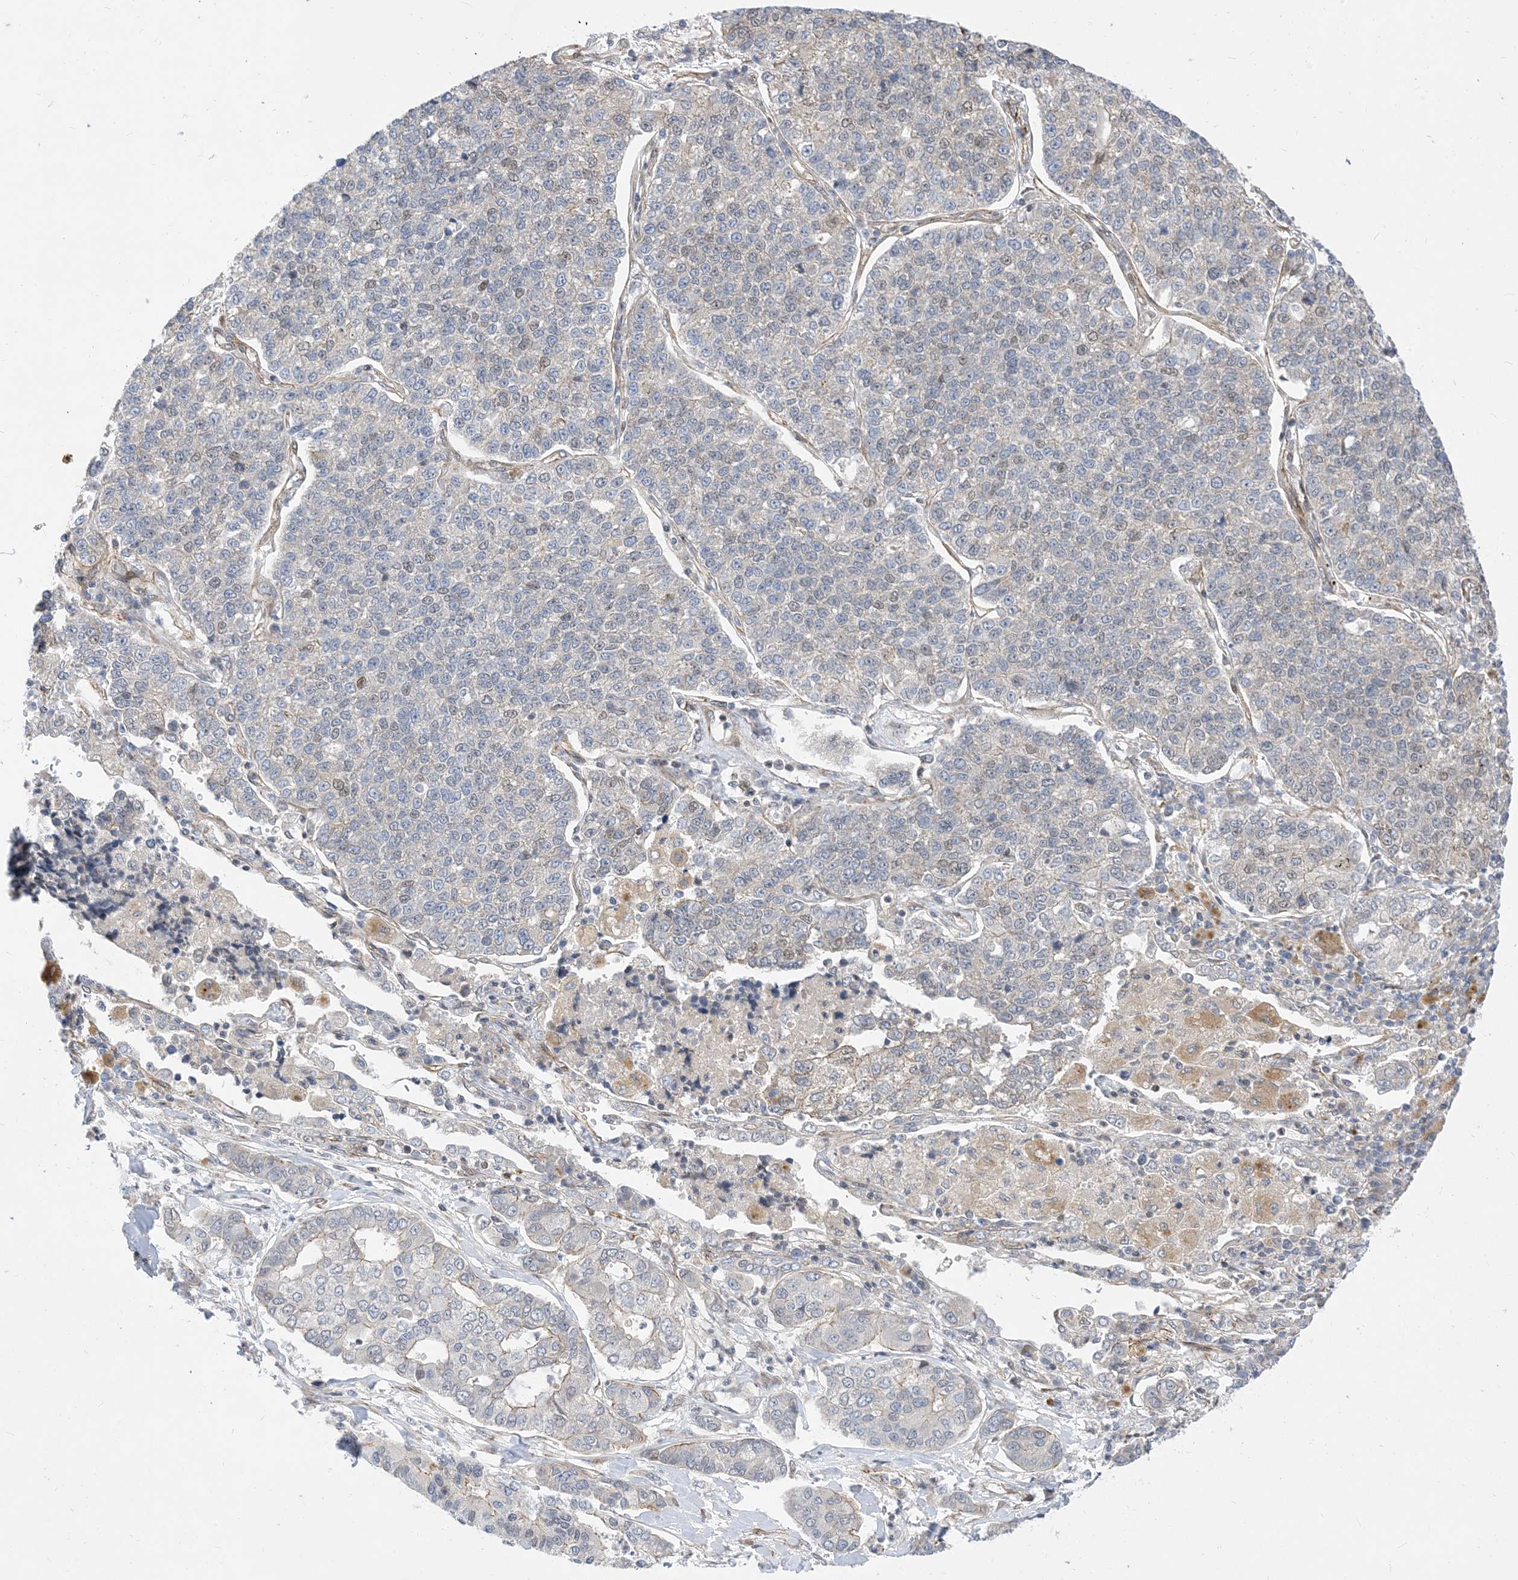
{"staining": {"intensity": "weak", "quantity": "25%-75%", "location": "cytoplasmic/membranous"}, "tissue": "lung cancer", "cell_type": "Tumor cells", "image_type": "cancer", "snomed": [{"axis": "morphology", "description": "Adenocarcinoma, NOS"}, {"axis": "topography", "description": "Lung"}], "caption": "High-magnification brightfield microscopy of lung cancer (adenocarcinoma) stained with DAB (brown) and counterstained with hematoxylin (blue). tumor cells exhibit weak cytoplasmic/membranous positivity is seen in about25%-75% of cells.", "gene": "TYSND1", "patient": {"sex": "male", "age": 49}}